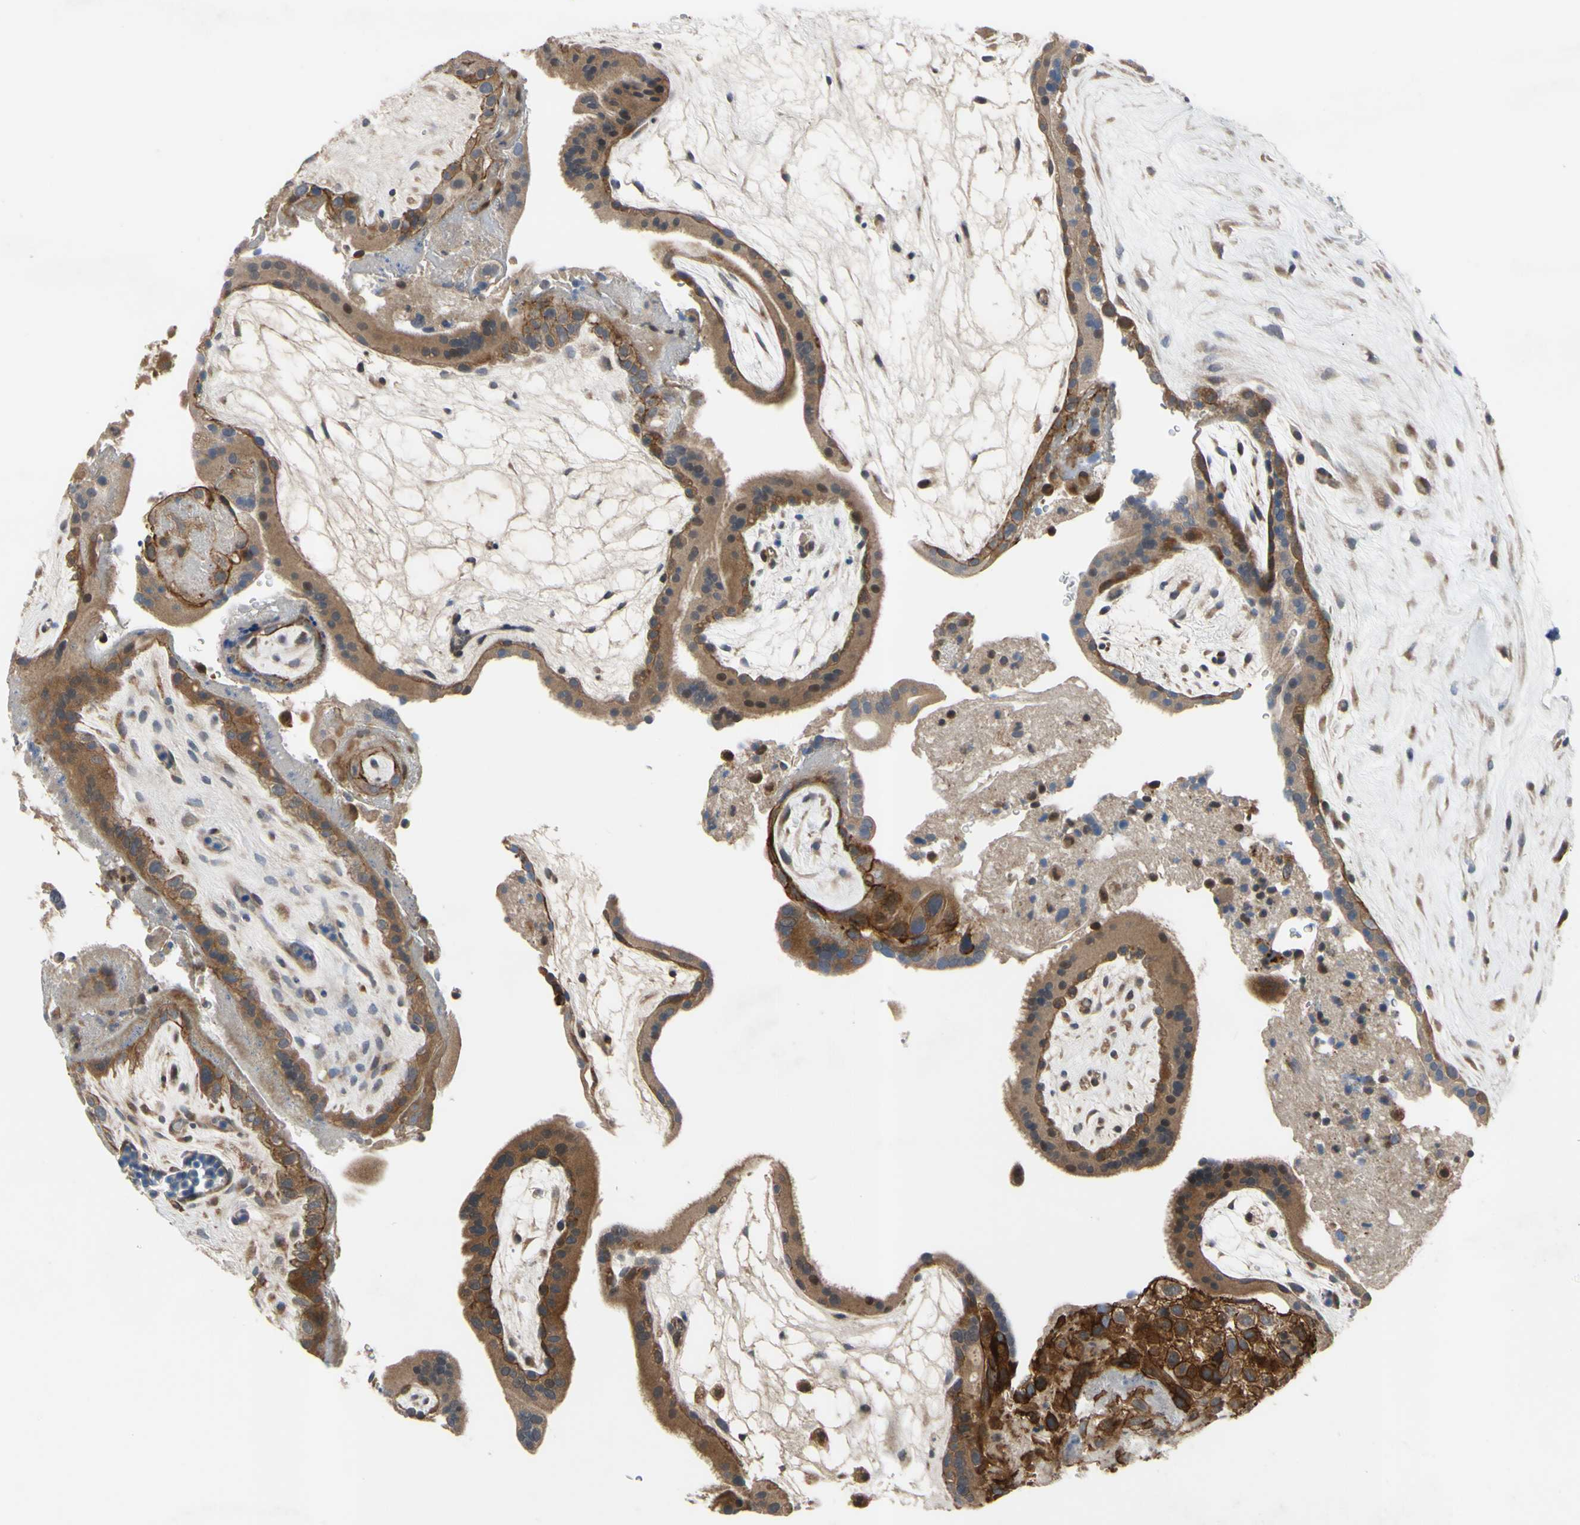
{"staining": {"intensity": "moderate", "quantity": ">75%", "location": "cytoplasmic/membranous"}, "tissue": "placenta", "cell_type": "Trophoblastic cells", "image_type": "normal", "snomed": [{"axis": "morphology", "description": "Normal tissue, NOS"}, {"axis": "topography", "description": "Placenta"}], "caption": "Protein staining of normal placenta shows moderate cytoplasmic/membranous staining in approximately >75% of trophoblastic cells. (brown staining indicates protein expression, while blue staining denotes nuclei).", "gene": "XIAP", "patient": {"sex": "female", "age": 19}}